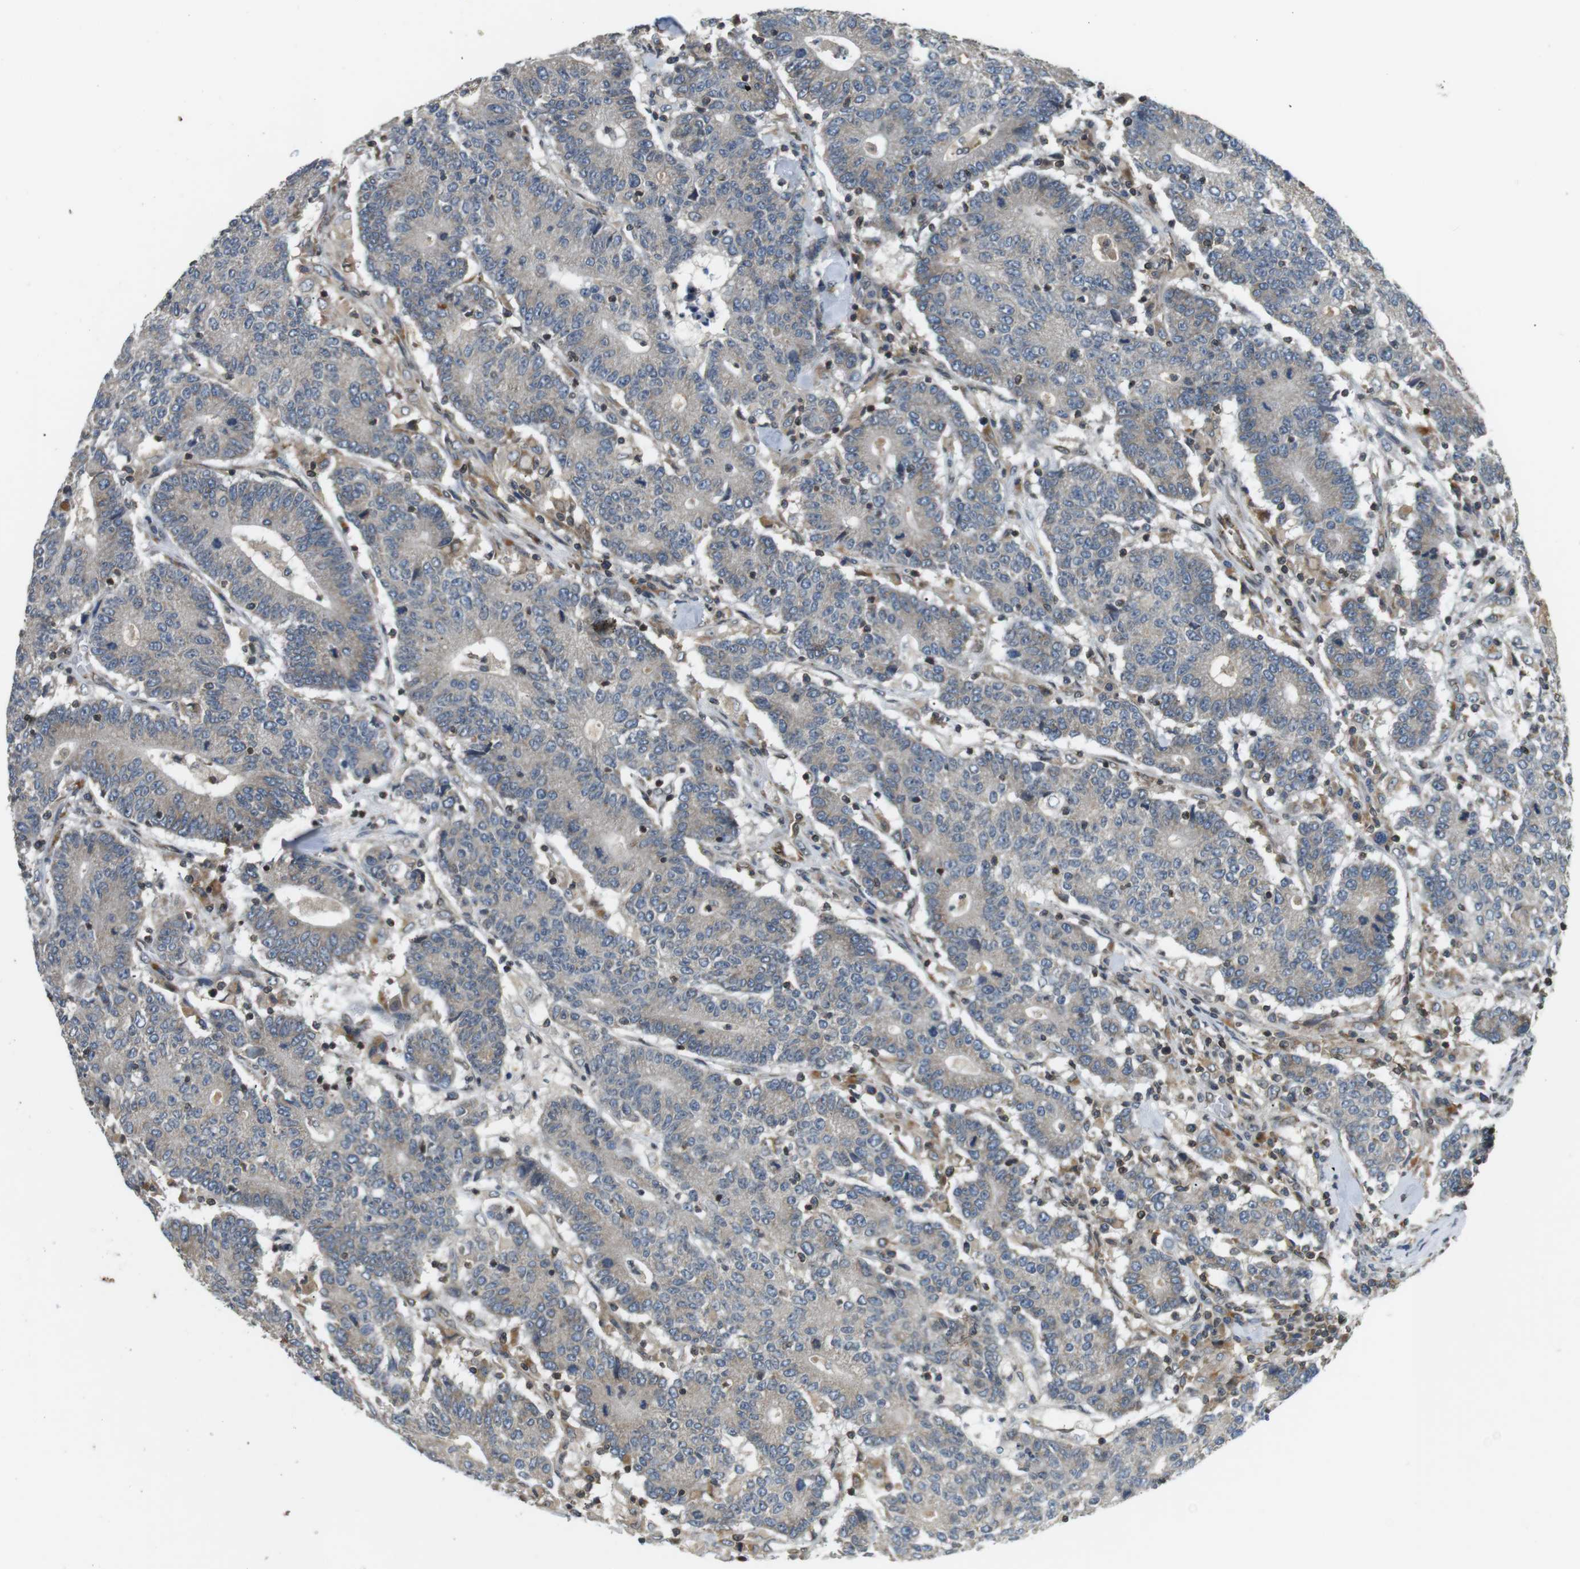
{"staining": {"intensity": "negative", "quantity": "none", "location": "none"}, "tissue": "colorectal cancer", "cell_type": "Tumor cells", "image_type": "cancer", "snomed": [{"axis": "morphology", "description": "Normal tissue, NOS"}, {"axis": "morphology", "description": "Adenocarcinoma, NOS"}, {"axis": "topography", "description": "Colon"}], "caption": "The image demonstrates no staining of tumor cells in colorectal cancer.", "gene": "TMX4", "patient": {"sex": "female", "age": 75}}